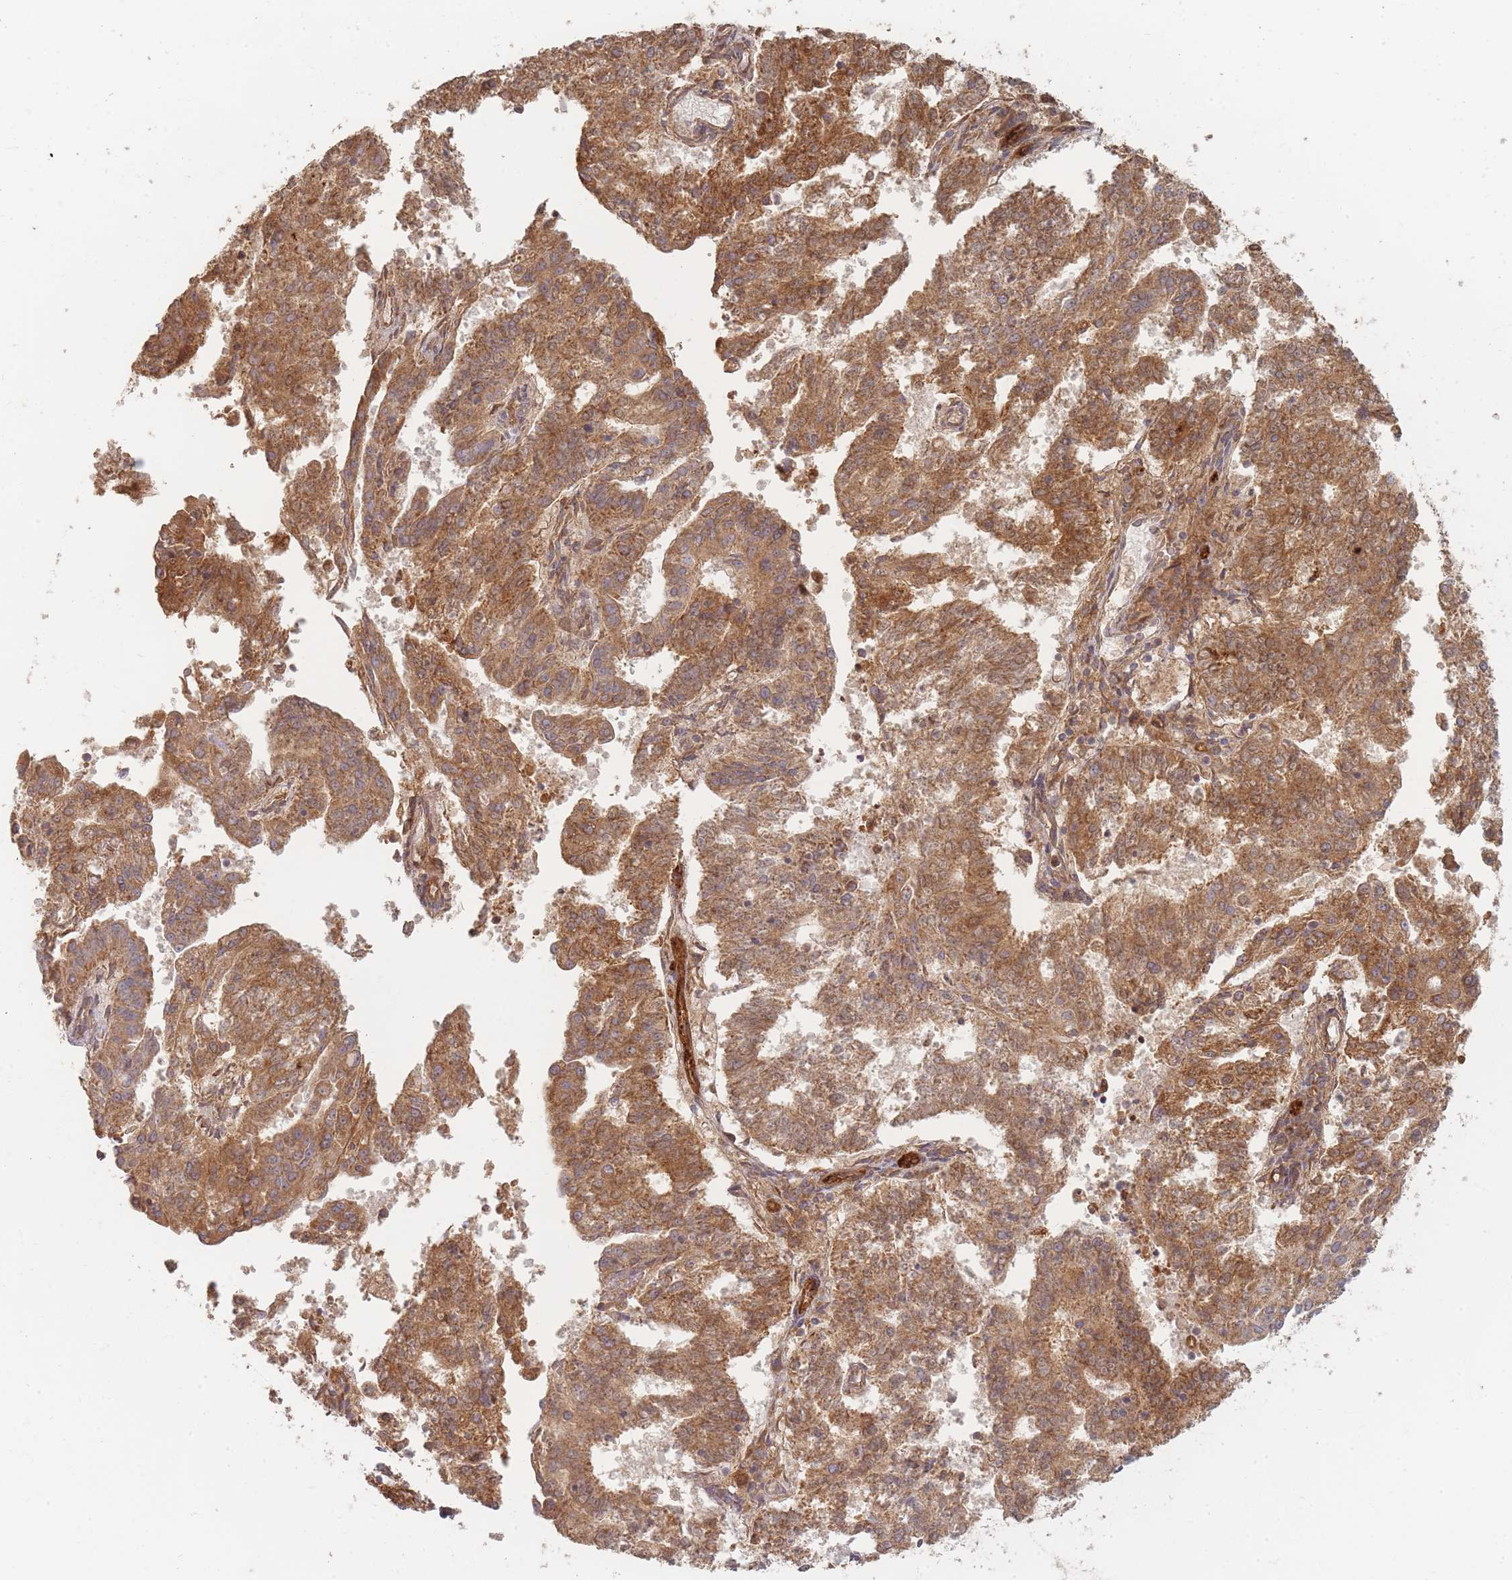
{"staining": {"intensity": "moderate", "quantity": ">75%", "location": "cytoplasmic/membranous"}, "tissue": "endometrial cancer", "cell_type": "Tumor cells", "image_type": "cancer", "snomed": [{"axis": "morphology", "description": "Adenocarcinoma, NOS"}, {"axis": "topography", "description": "Endometrium"}], "caption": "Protein expression analysis of human endometrial cancer (adenocarcinoma) reveals moderate cytoplasmic/membranous positivity in about >75% of tumor cells.", "gene": "MRPS6", "patient": {"sex": "female", "age": 82}}